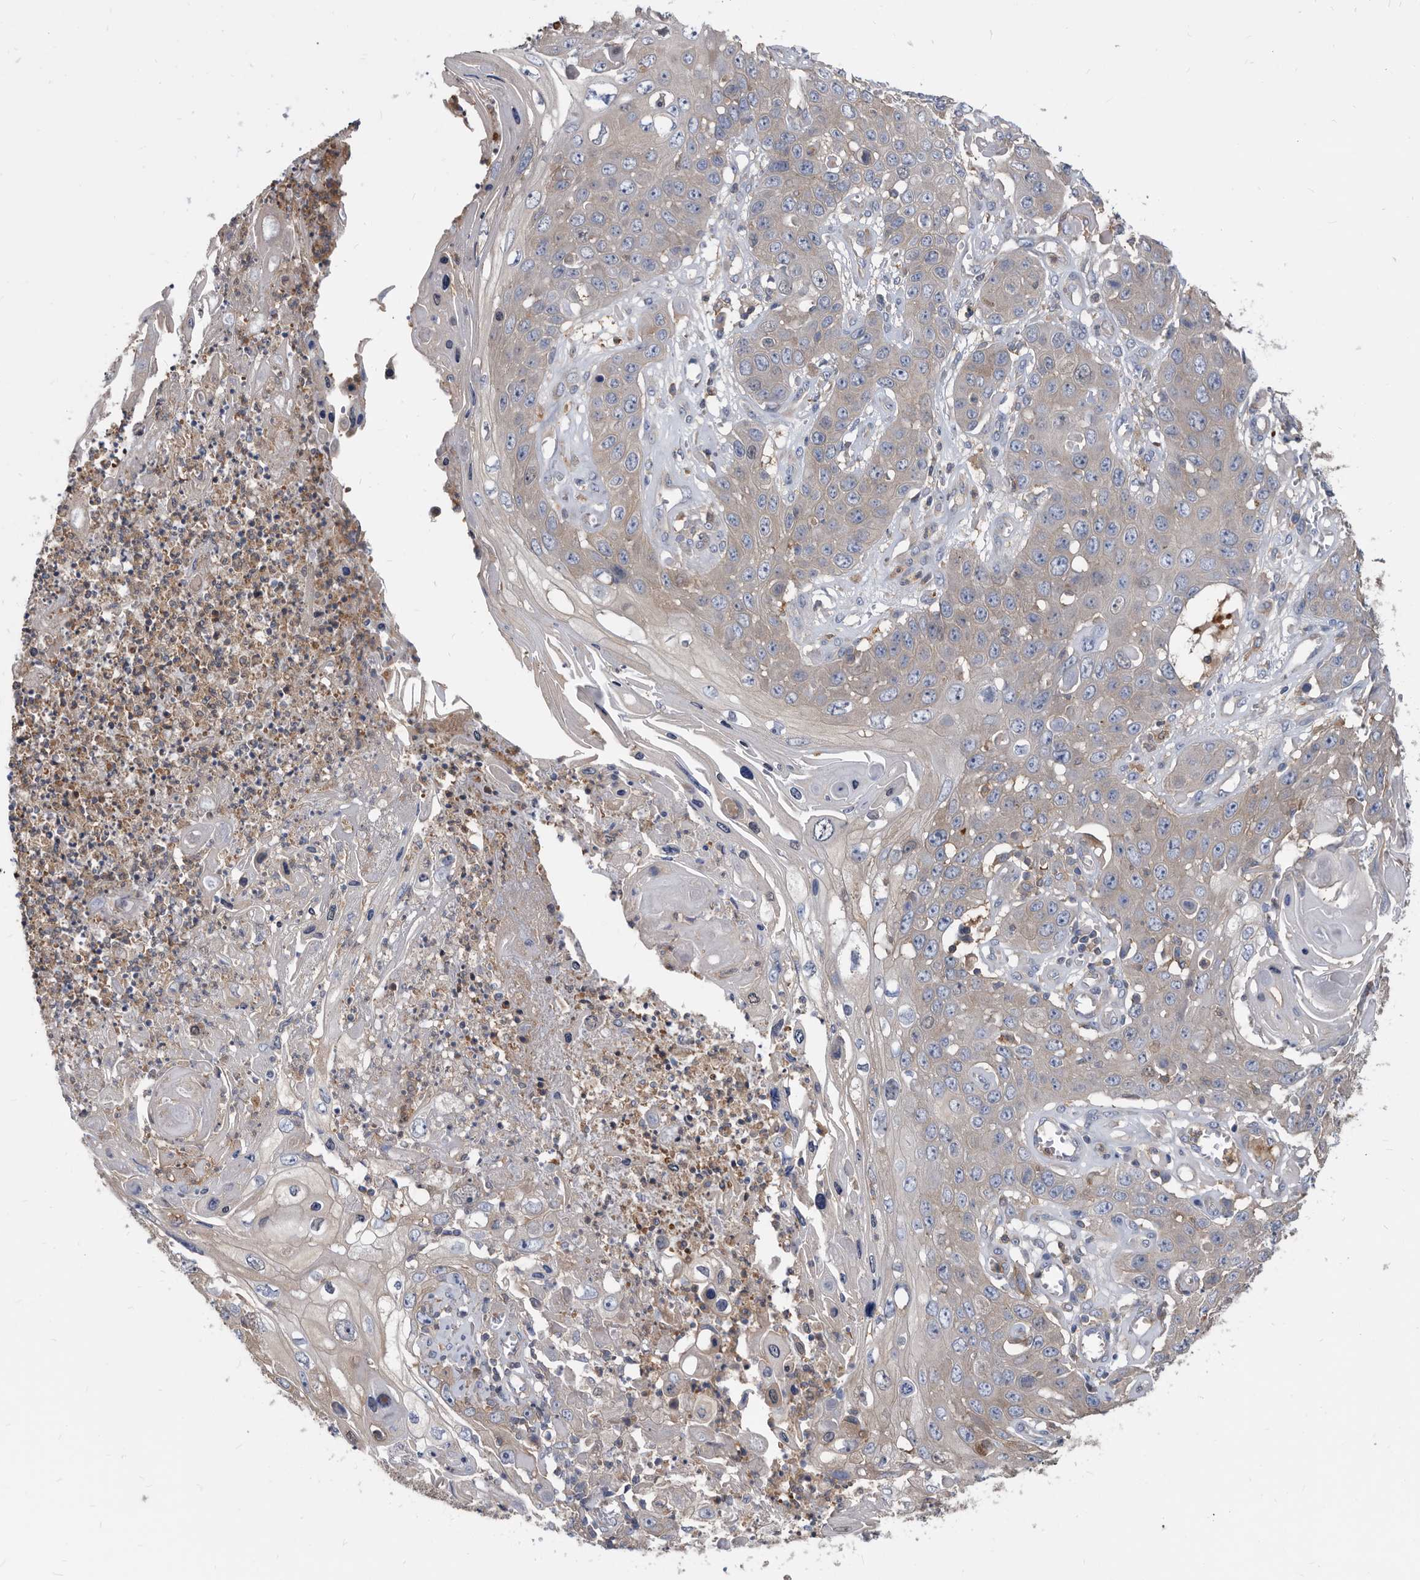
{"staining": {"intensity": "weak", "quantity": "25%-75%", "location": "cytoplasmic/membranous"}, "tissue": "skin cancer", "cell_type": "Tumor cells", "image_type": "cancer", "snomed": [{"axis": "morphology", "description": "Squamous cell carcinoma, NOS"}, {"axis": "topography", "description": "Skin"}], "caption": "This photomicrograph demonstrates IHC staining of human skin cancer (squamous cell carcinoma), with low weak cytoplasmic/membranous expression in approximately 25%-75% of tumor cells.", "gene": "APEH", "patient": {"sex": "male", "age": 55}}